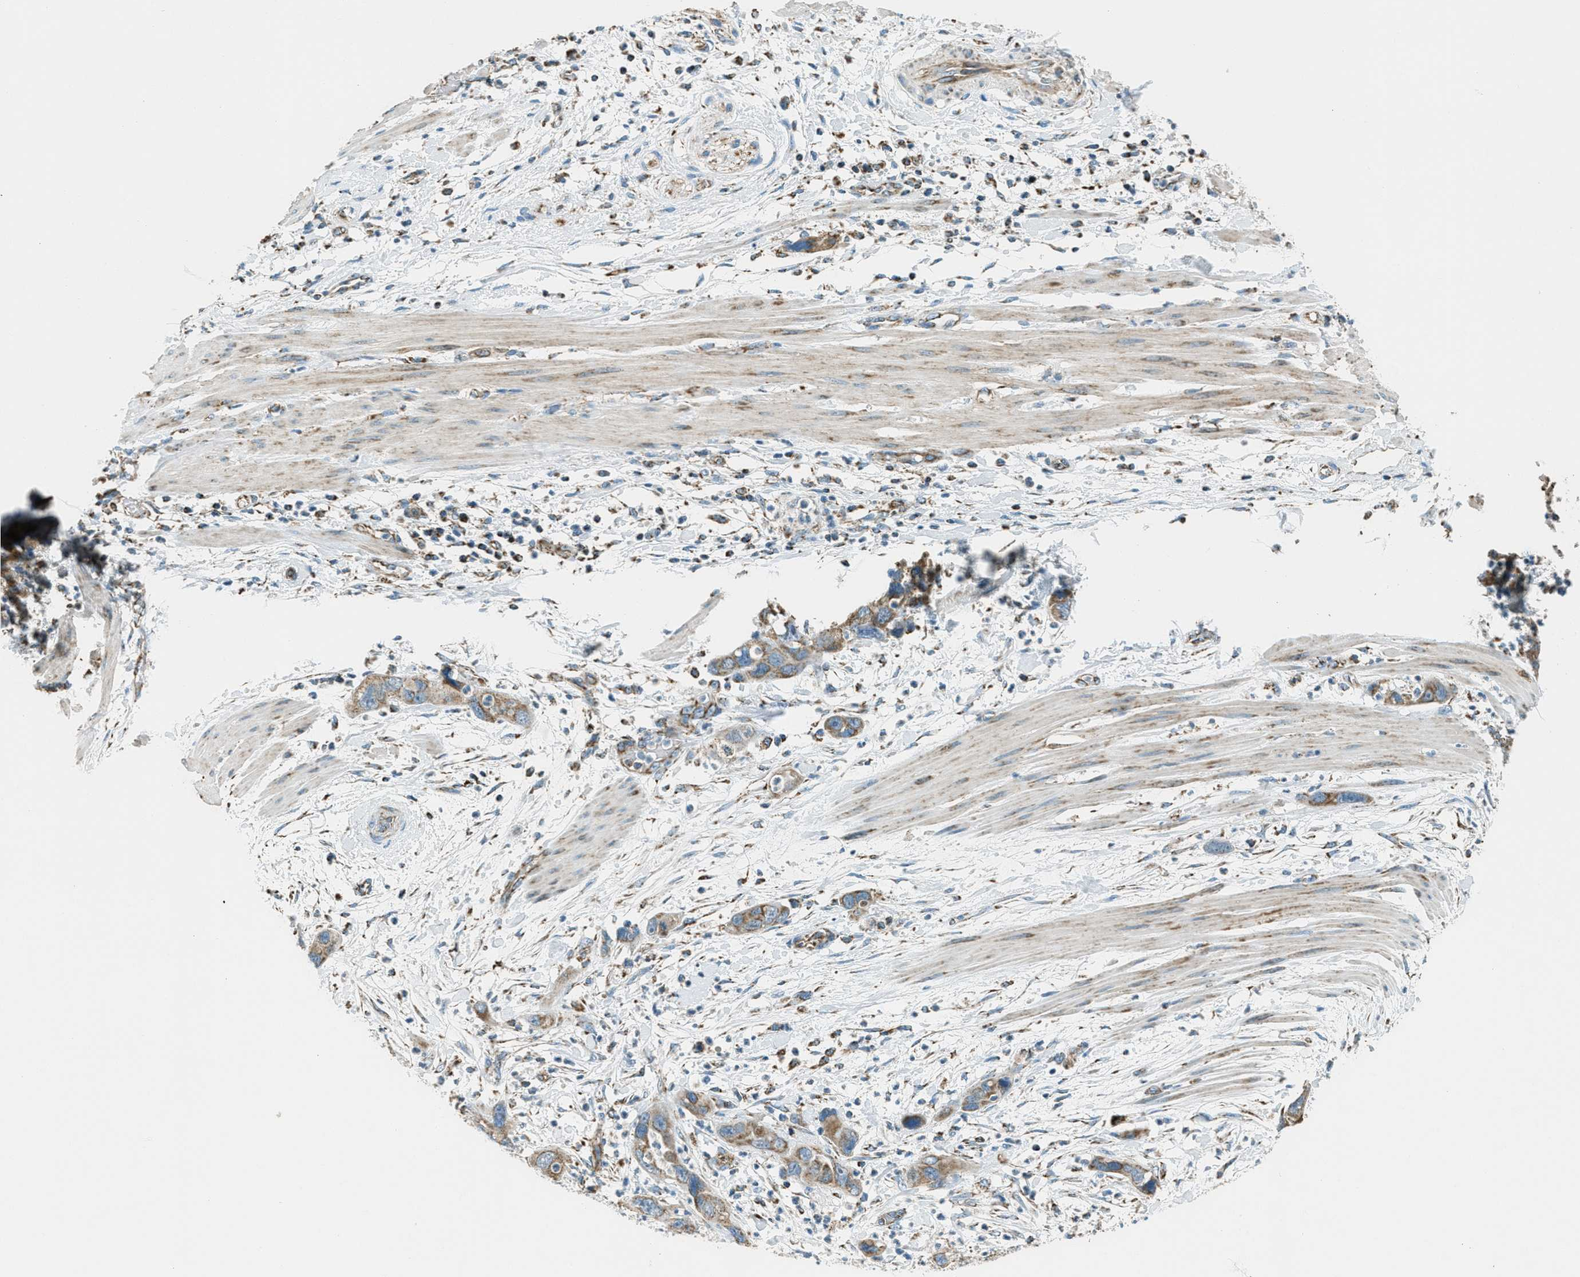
{"staining": {"intensity": "moderate", "quantity": ">75%", "location": "cytoplasmic/membranous"}, "tissue": "pancreatic cancer", "cell_type": "Tumor cells", "image_type": "cancer", "snomed": [{"axis": "morphology", "description": "Adenocarcinoma, NOS"}, {"axis": "topography", "description": "Pancreas"}], "caption": "DAB immunohistochemical staining of pancreatic cancer (adenocarcinoma) demonstrates moderate cytoplasmic/membranous protein staining in about >75% of tumor cells.", "gene": "CHST15", "patient": {"sex": "female", "age": 71}}